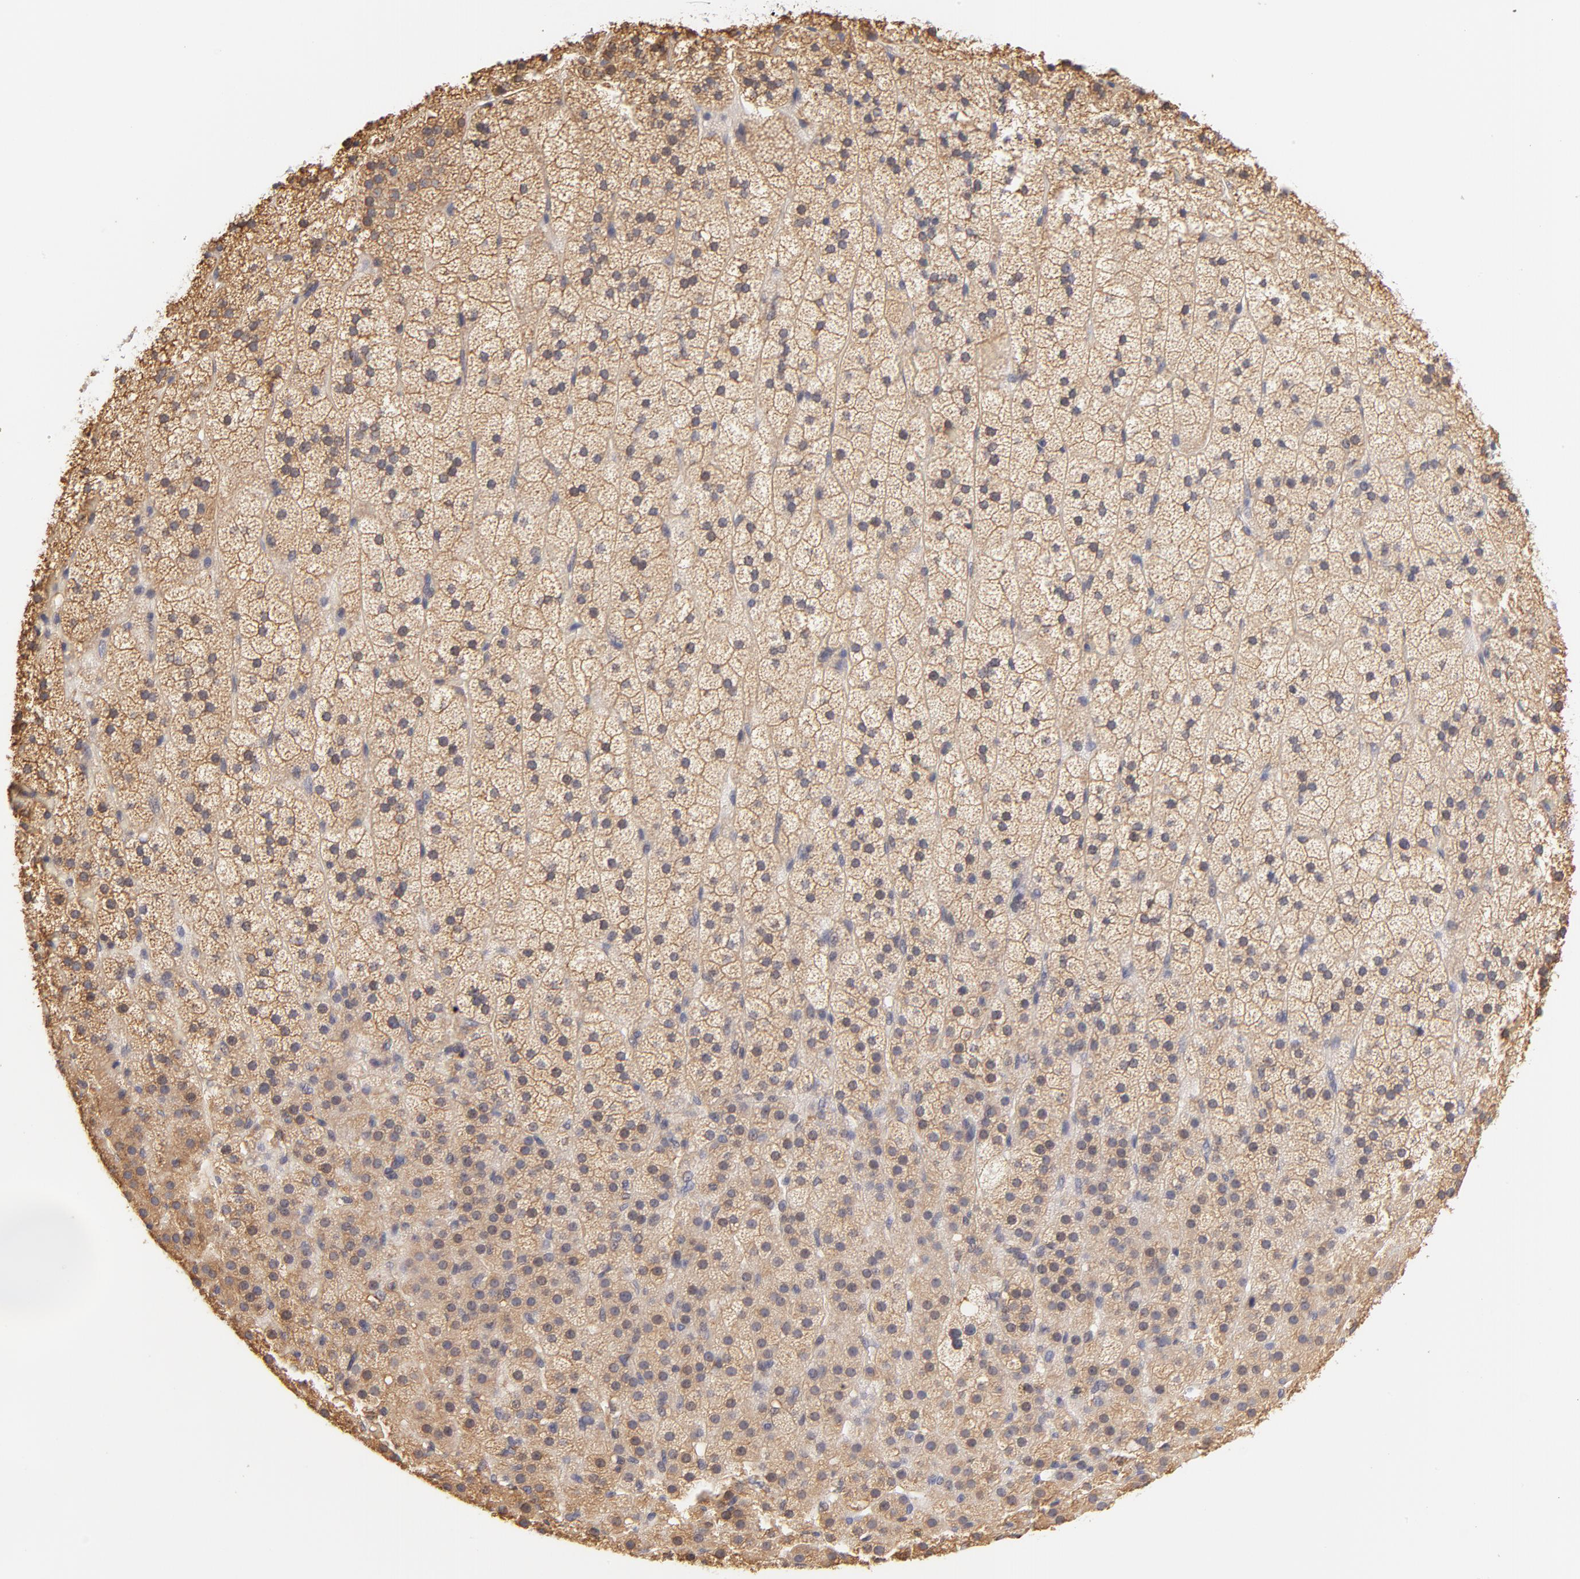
{"staining": {"intensity": "strong", "quantity": ">75%", "location": "cytoplasmic/membranous"}, "tissue": "adrenal gland", "cell_type": "Glandular cells", "image_type": "normal", "snomed": [{"axis": "morphology", "description": "Normal tissue, NOS"}, {"axis": "topography", "description": "Adrenal gland"}], "caption": "Protein expression analysis of unremarkable human adrenal gland reveals strong cytoplasmic/membranous expression in approximately >75% of glandular cells.", "gene": "FCMR", "patient": {"sex": "male", "age": 35}}